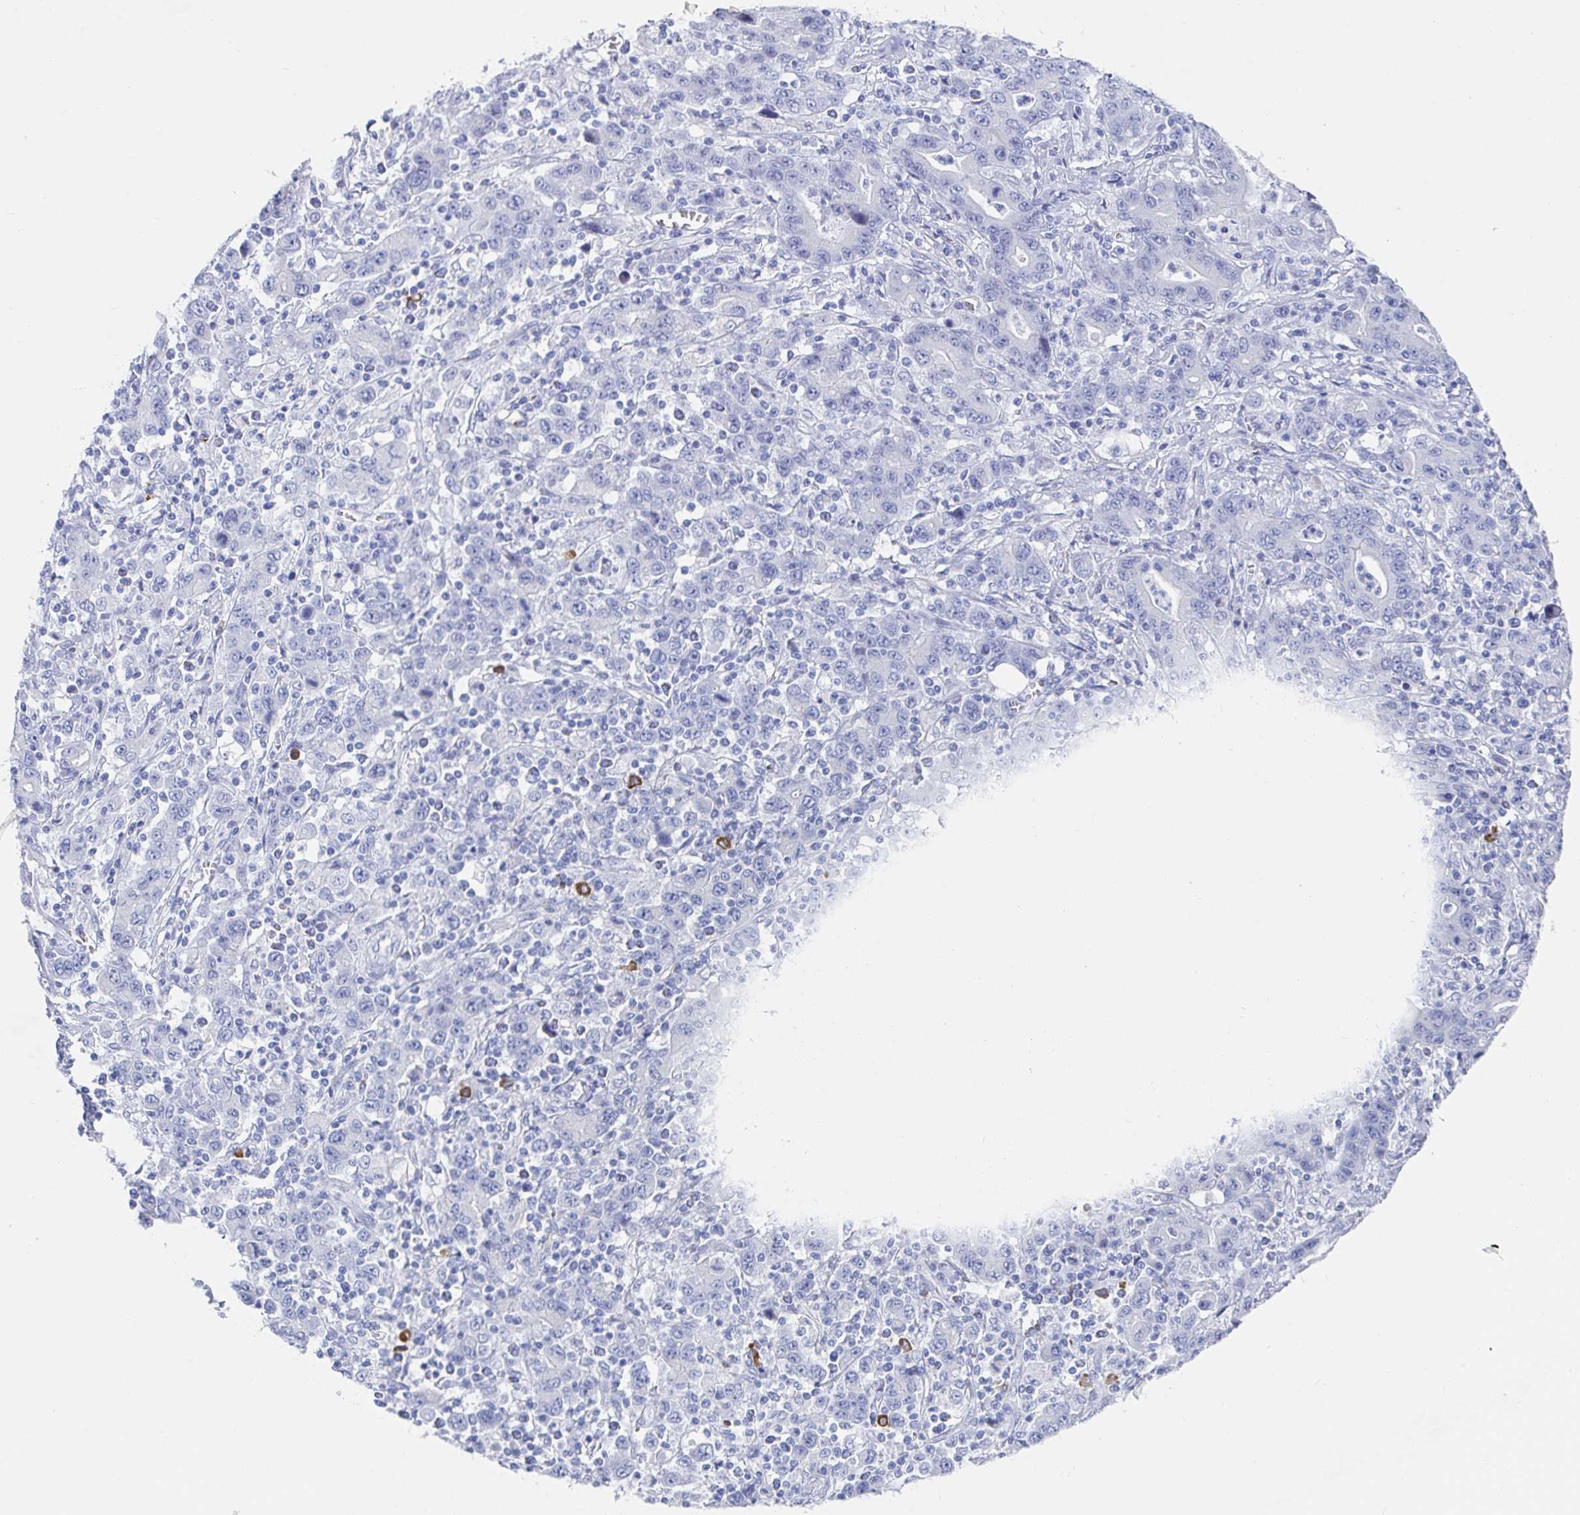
{"staining": {"intensity": "negative", "quantity": "none", "location": "none"}, "tissue": "stomach cancer", "cell_type": "Tumor cells", "image_type": "cancer", "snomed": [{"axis": "morphology", "description": "Adenocarcinoma, NOS"}, {"axis": "topography", "description": "Stomach, upper"}], "caption": "An image of human stomach cancer is negative for staining in tumor cells. Nuclei are stained in blue.", "gene": "PACSIN1", "patient": {"sex": "male", "age": 69}}